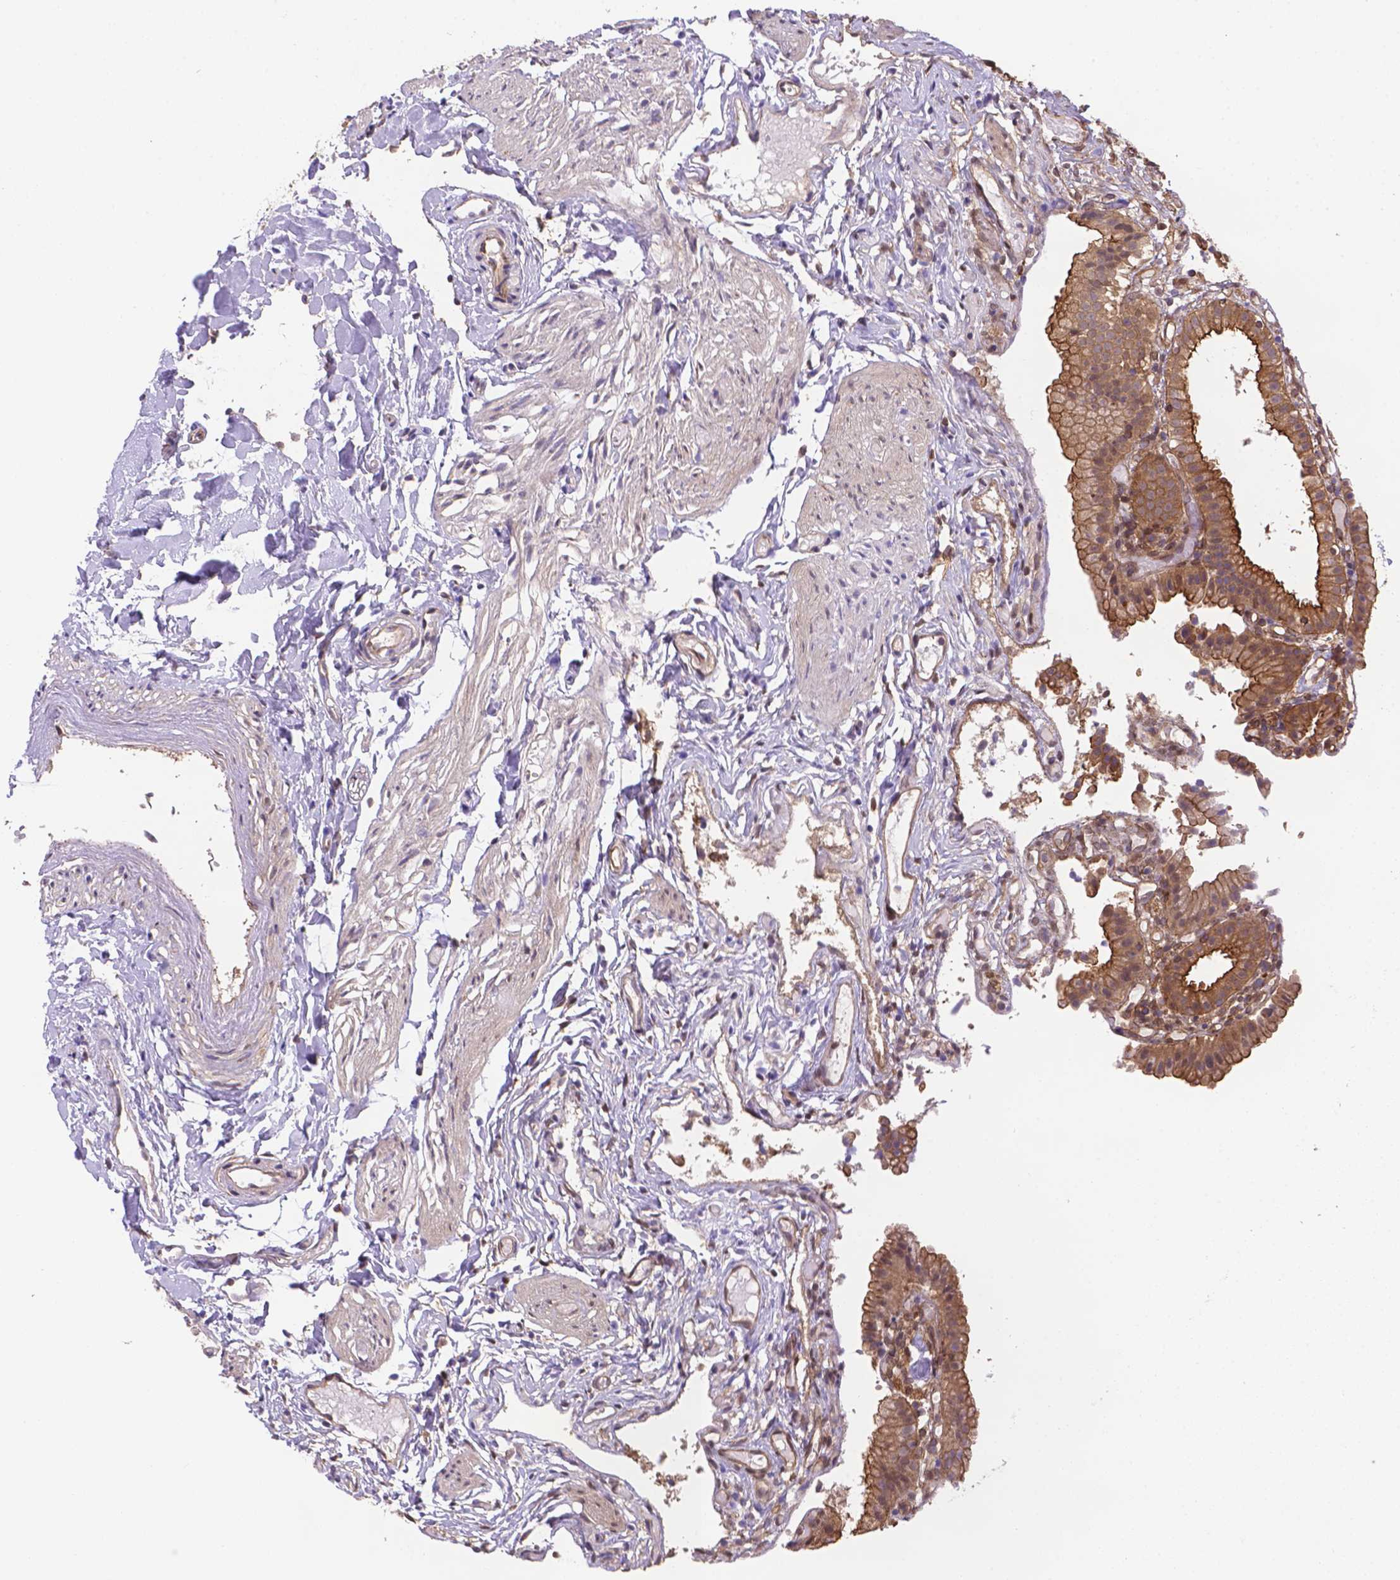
{"staining": {"intensity": "moderate", "quantity": ">75%", "location": "cytoplasmic/membranous,nuclear"}, "tissue": "gallbladder", "cell_type": "Glandular cells", "image_type": "normal", "snomed": [{"axis": "morphology", "description": "Normal tissue, NOS"}, {"axis": "topography", "description": "Gallbladder"}], "caption": "An immunohistochemistry (IHC) photomicrograph of normal tissue is shown. Protein staining in brown labels moderate cytoplasmic/membranous,nuclear positivity in gallbladder within glandular cells. Immunohistochemistry stains the protein in brown and the nuclei are stained blue.", "gene": "YAP1", "patient": {"sex": "female", "age": 47}}